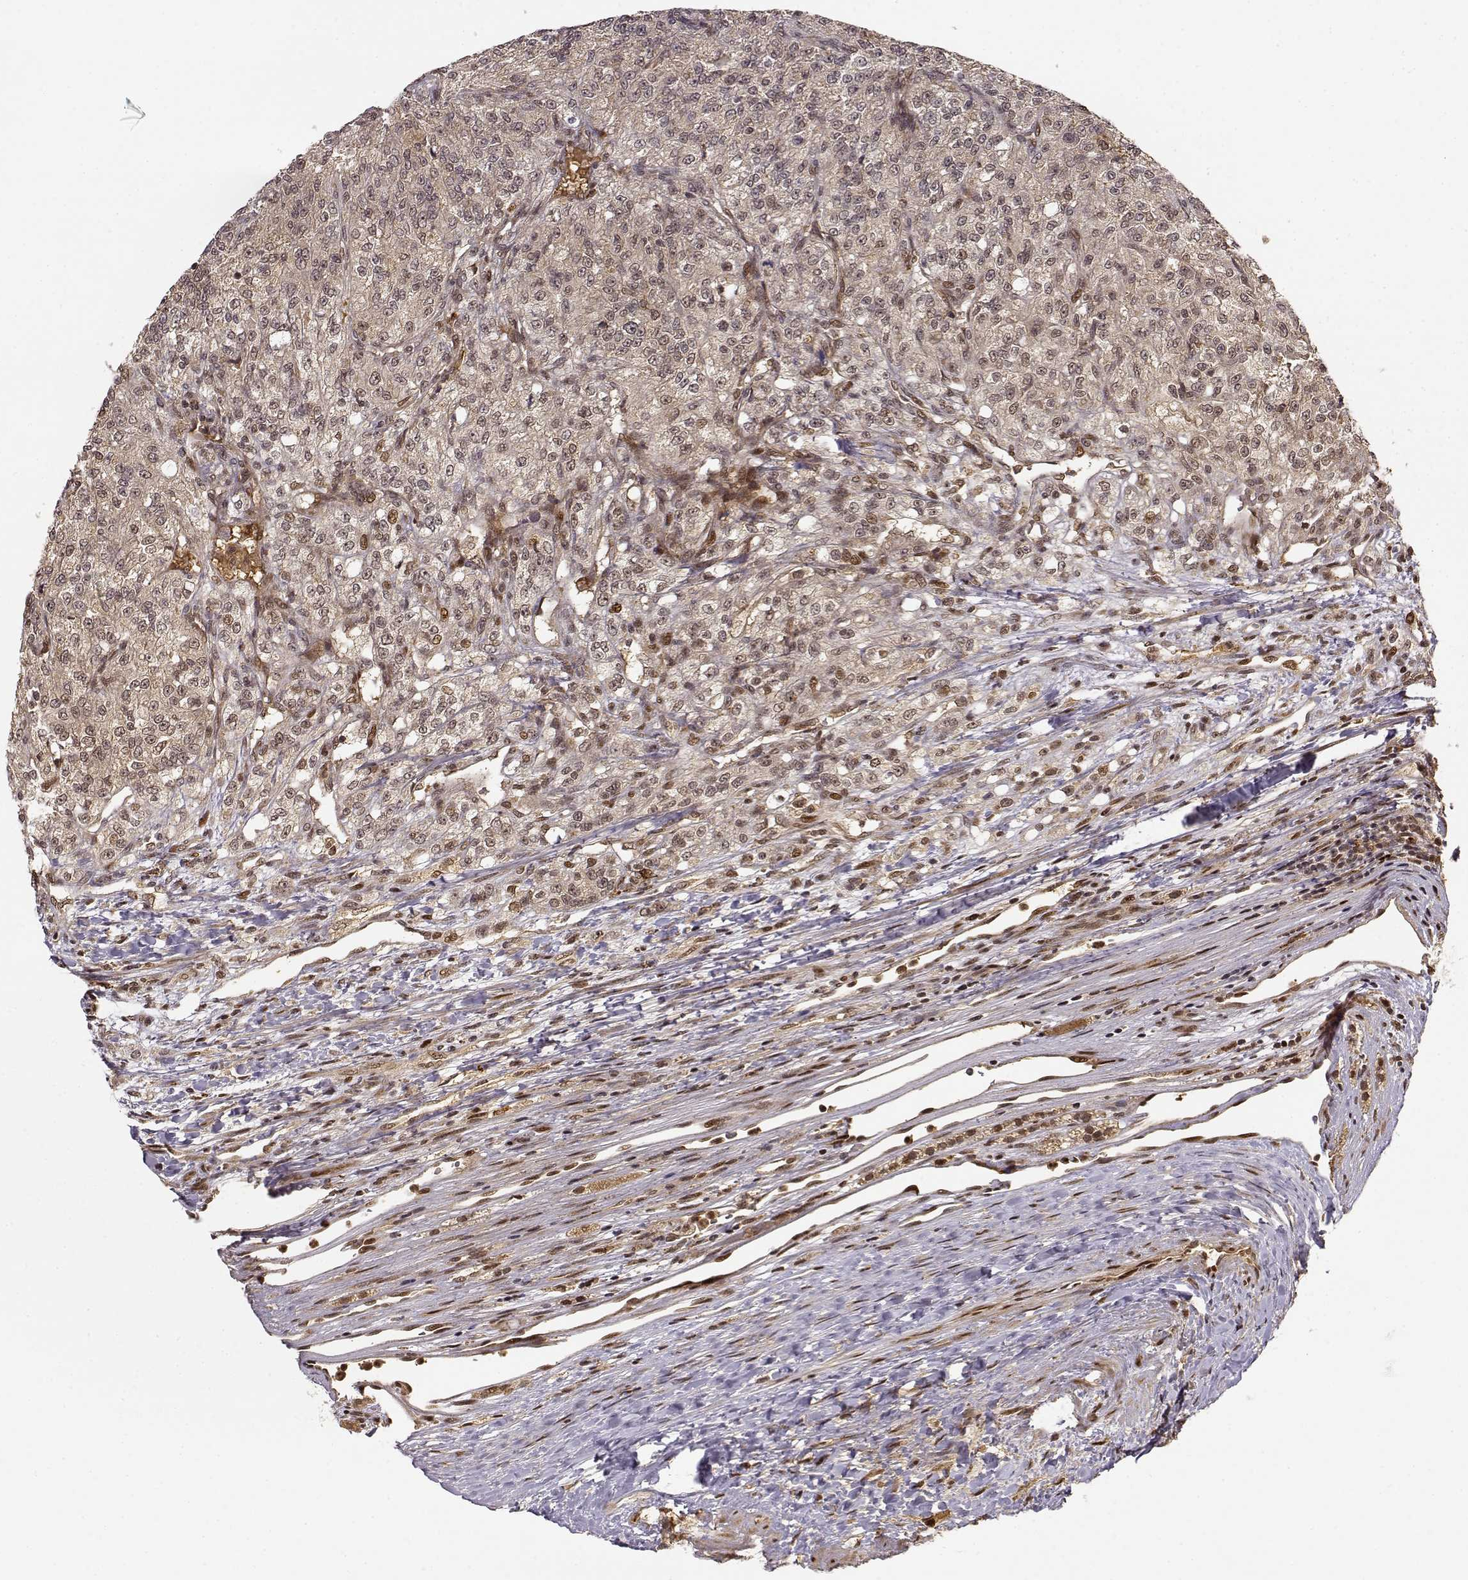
{"staining": {"intensity": "weak", "quantity": ">75%", "location": "cytoplasmic/membranous,nuclear"}, "tissue": "renal cancer", "cell_type": "Tumor cells", "image_type": "cancer", "snomed": [{"axis": "morphology", "description": "Adenocarcinoma, NOS"}, {"axis": "topography", "description": "Kidney"}], "caption": "Weak cytoplasmic/membranous and nuclear protein staining is seen in approximately >75% of tumor cells in renal adenocarcinoma. The protein is stained brown, and the nuclei are stained in blue (DAB IHC with brightfield microscopy, high magnification).", "gene": "MAEA", "patient": {"sex": "female", "age": 63}}